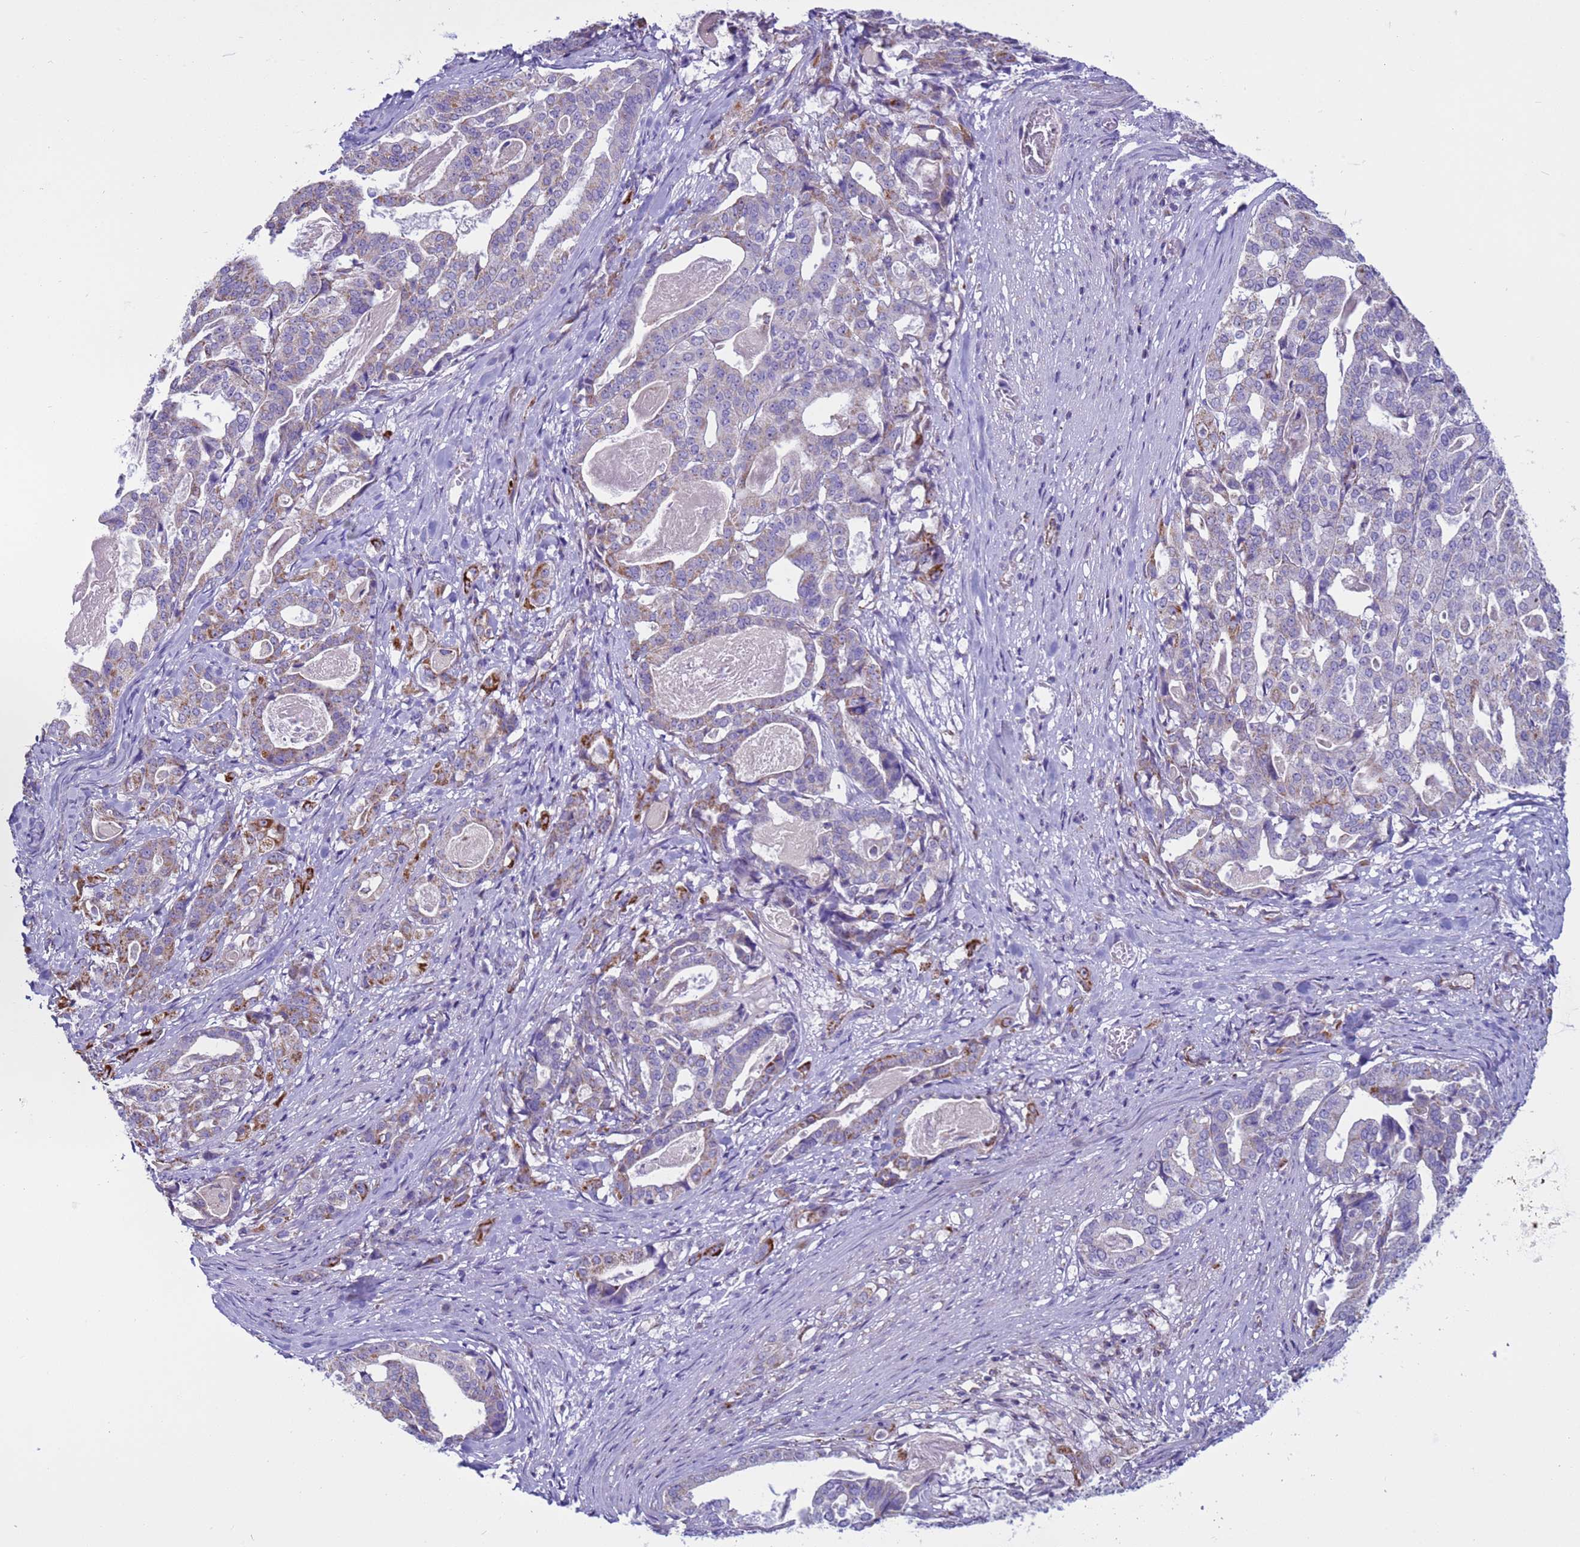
{"staining": {"intensity": "moderate", "quantity": "<25%", "location": "cytoplasmic/membranous"}, "tissue": "stomach cancer", "cell_type": "Tumor cells", "image_type": "cancer", "snomed": [{"axis": "morphology", "description": "Adenocarcinoma, NOS"}, {"axis": "topography", "description": "Stomach"}], "caption": "This photomicrograph reveals adenocarcinoma (stomach) stained with IHC to label a protein in brown. The cytoplasmic/membranous of tumor cells show moderate positivity for the protein. Nuclei are counter-stained blue.", "gene": "NCALD", "patient": {"sex": "male", "age": 48}}